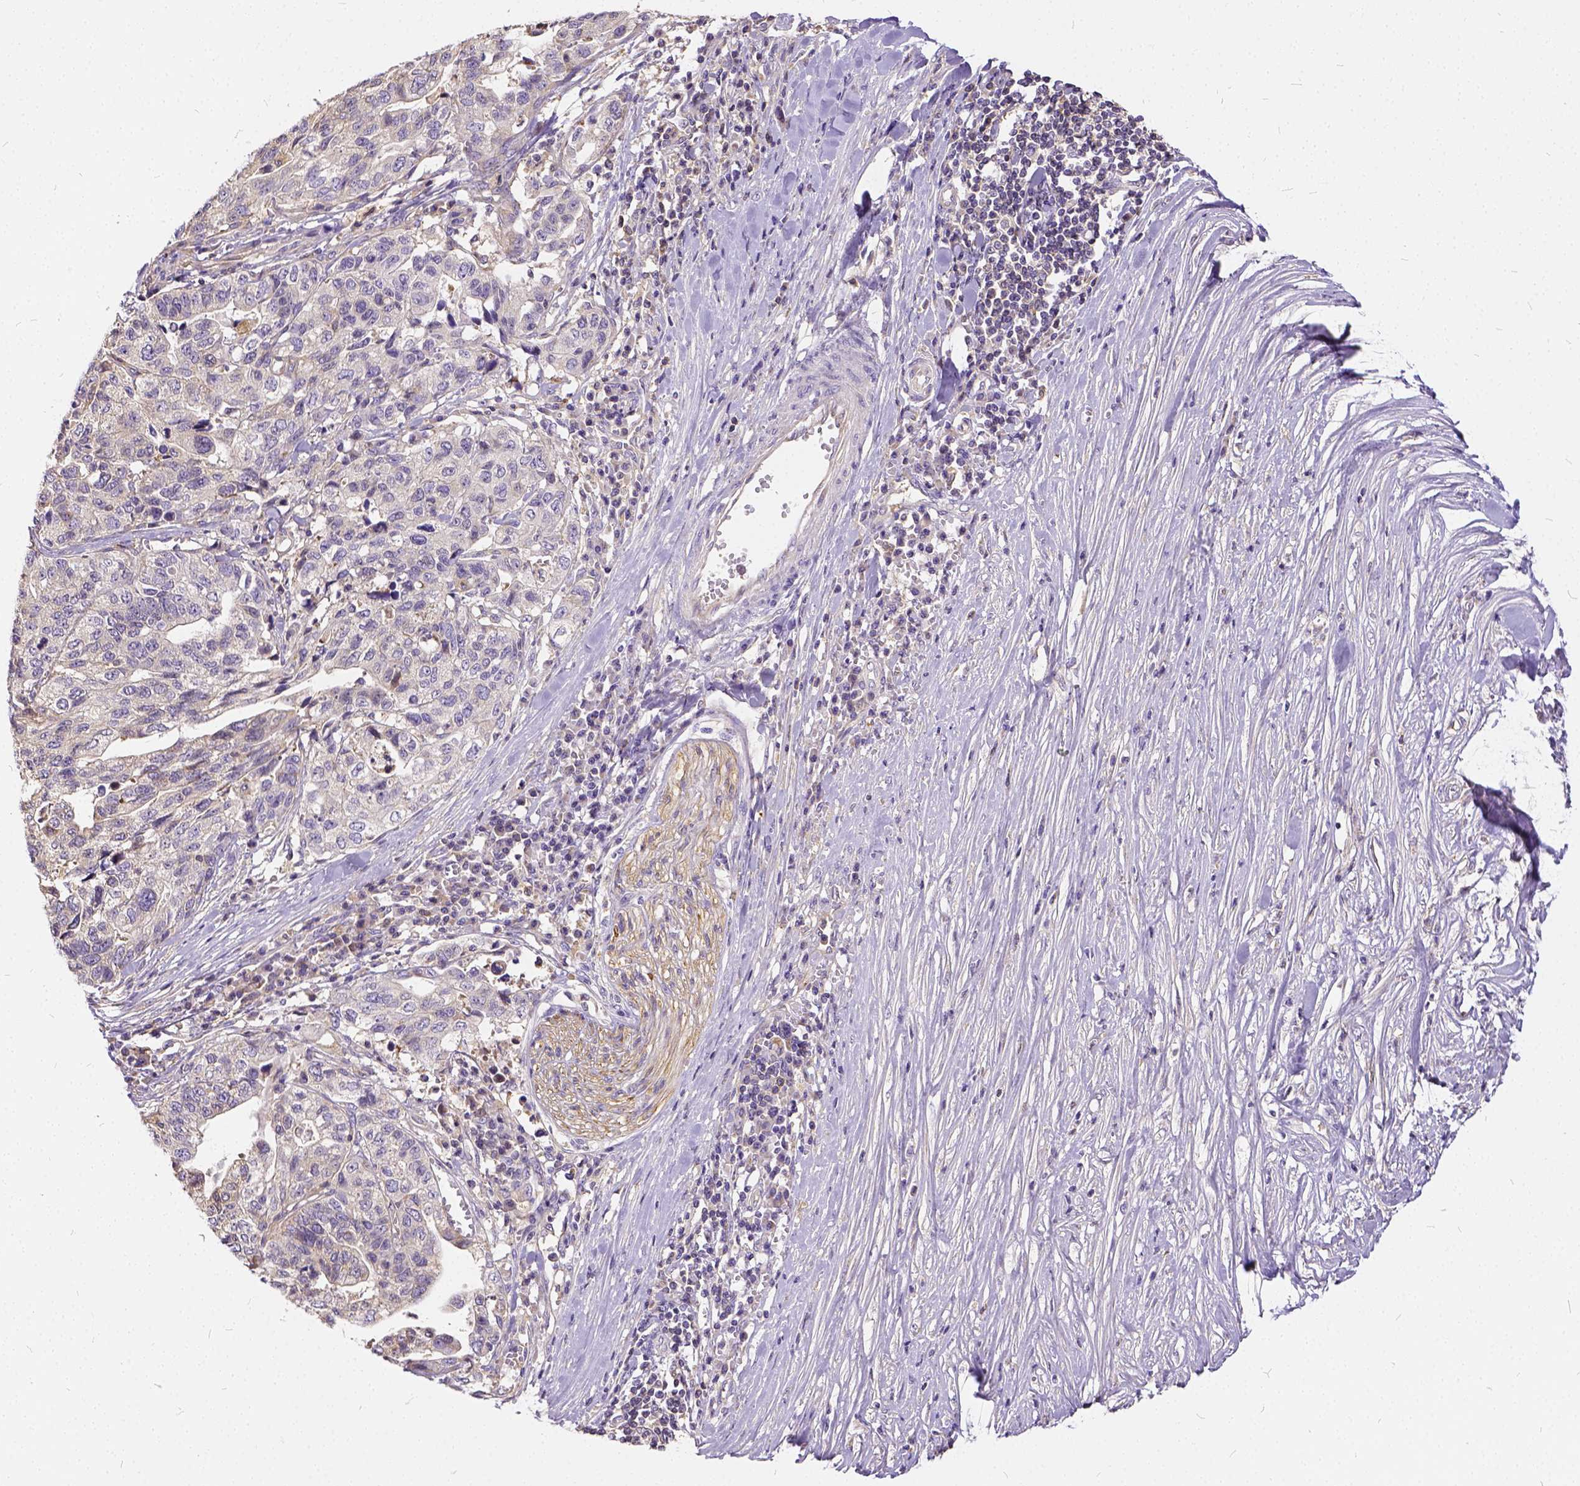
{"staining": {"intensity": "negative", "quantity": "none", "location": "none"}, "tissue": "stomach cancer", "cell_type": "Tumor cells", "image_type": "cancer", "snomed": [{"axis": "morphology", "description": "Adenocarcinoma, NOS"}, {"axis": "topography", "description": "Stomach, upper"}], "caption": "Tumor cells show no significant positivity in stomach adenocarcinoma.", "gene": "CADM4", "patient": {"sex": "female", "age": 67}}